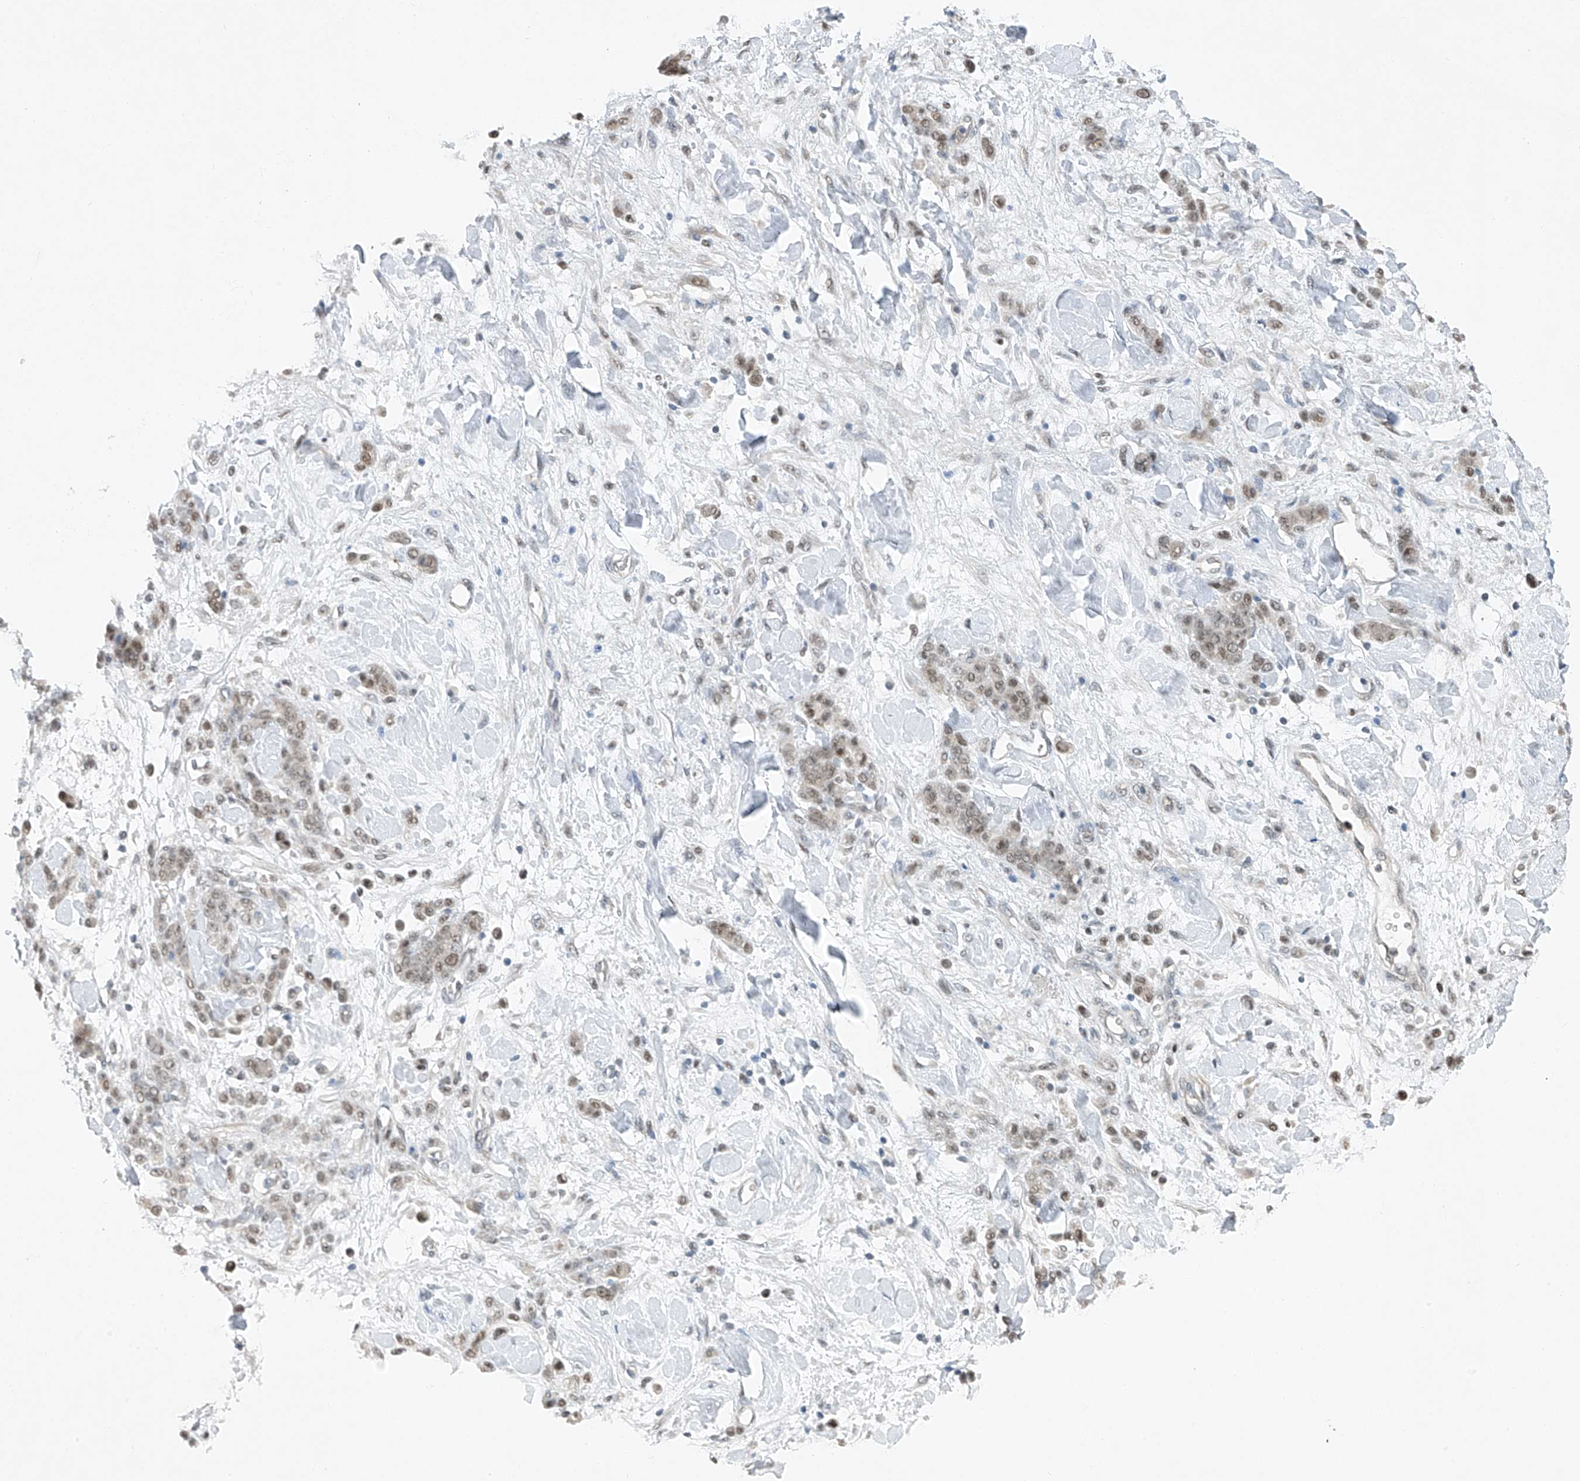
{"staining": {"intensity": "weak", "quantity": ">75%", "location": "nuclear"}, "tissue": "stomach cancer", "cell_type": "Tumor cells", "image_type": "cancer", "snomed": [{"axis": "morphology", "description": "Normal tissue, NOS"}, {"axis": "morphology", "description": "Adenocarcinoma, NOS"}, {"axis": "topography", "description": "Stomach"}], "caption": "There is low levels of weak nuclear expression in tumor cells of adenocarcinoma (stomach), as demonstrated by immunohistochemical staining (brown color).", "gene": "TAF8", "patient": {"sex": "male", "age": 82}}